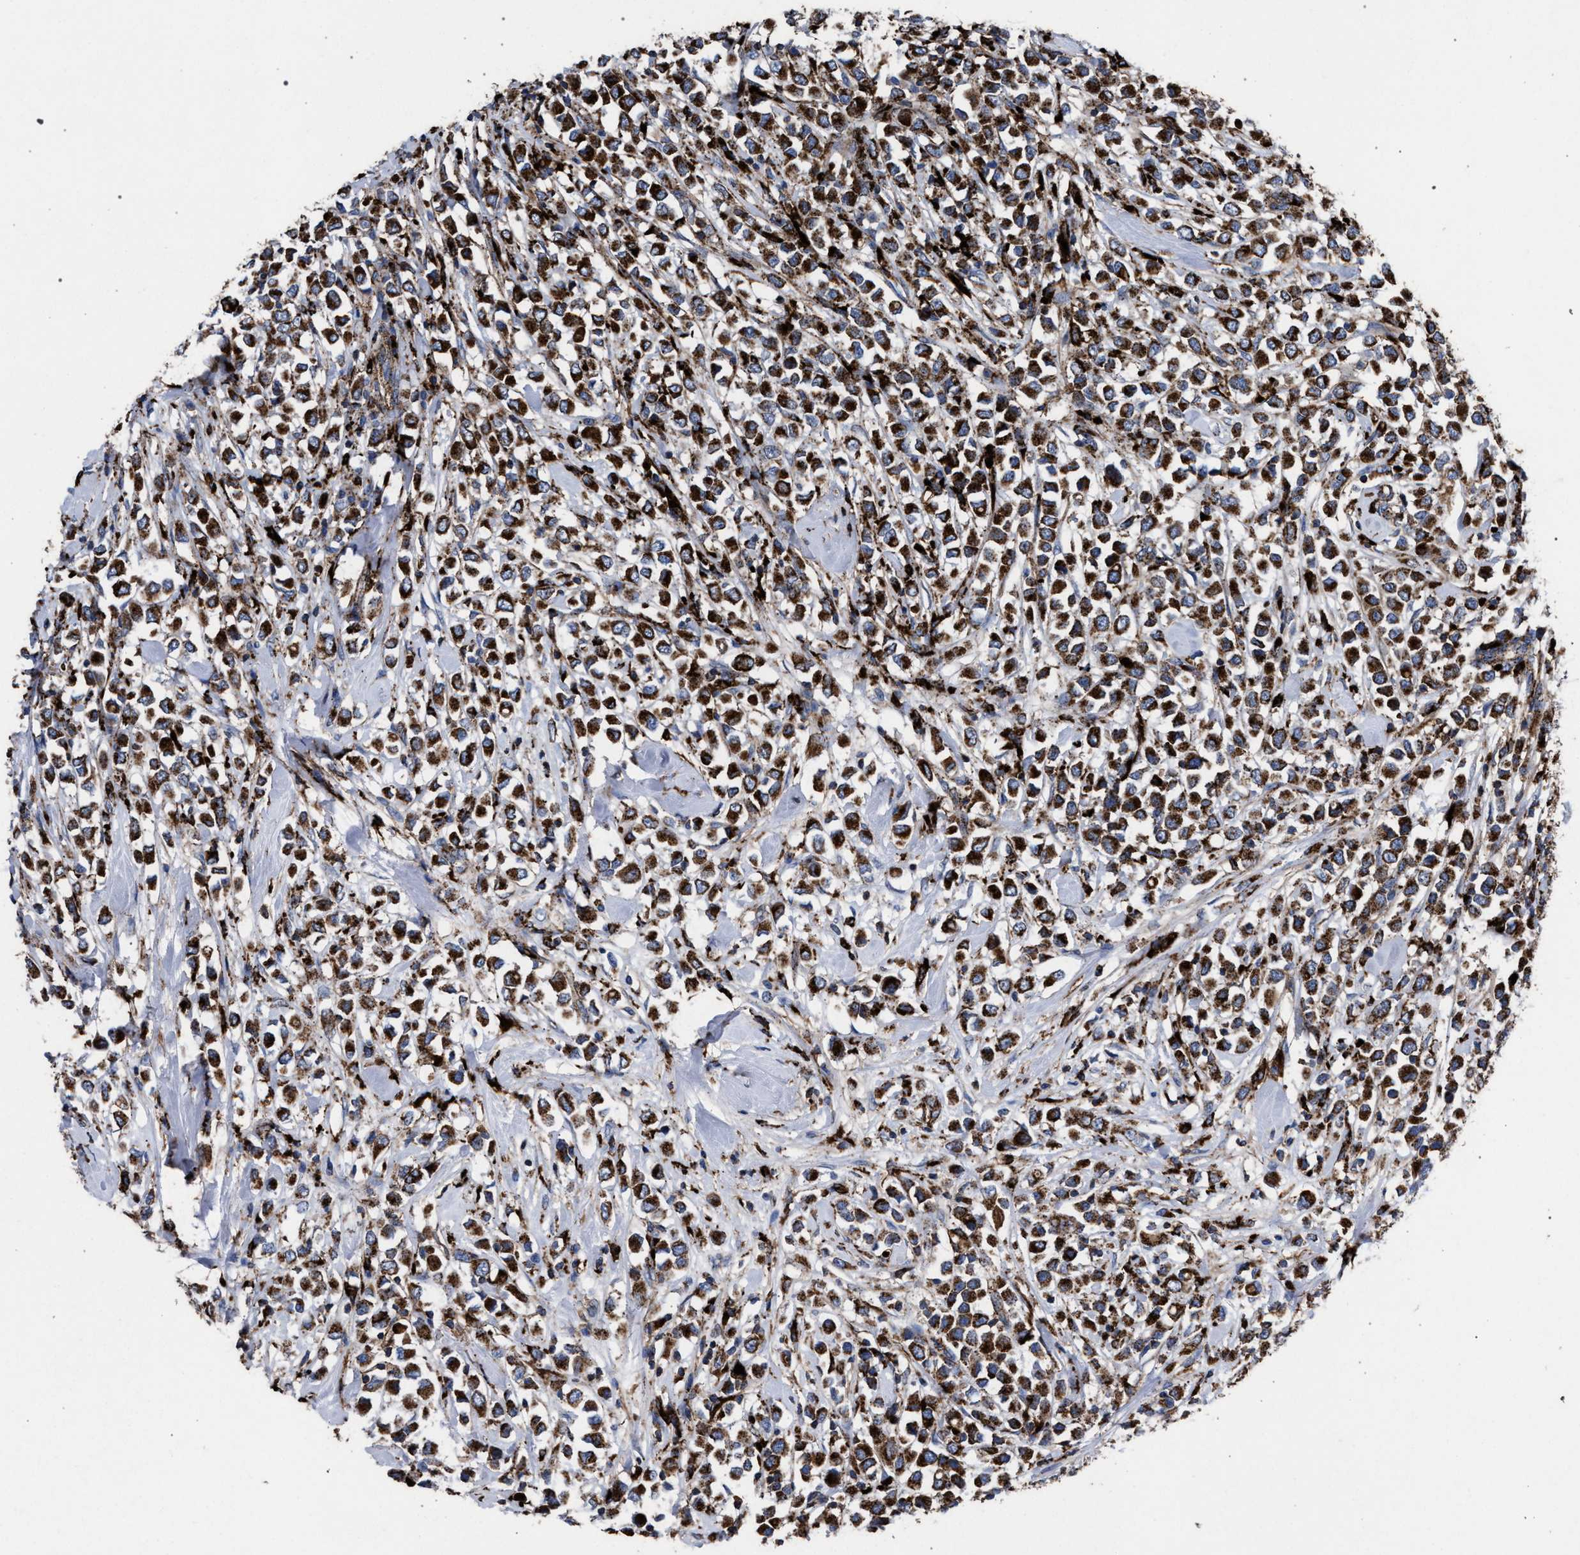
{"staining": {"intensity": "strong", "quantity": ">75%", "location": "cytoplasmic/membranous"}, "tissue": "breast cancer", "cell_type": "Tumor cells", "image_type": "cancer", "snomed": [{"axis": "morphology", "description": "Duct carcinoma"}, {"axis": "topography", "description": "Breast"}], "caption": "High-magnification brightfield microscopy of breast cancer stained with DAB (brown) and counterstained with hematoxylin (blue). tumor cells exhibit strong cytoplasmic/membranous staining is present in about>75% of cells.", "gene": "PPT1", "patient": {"sex": "female", "age": 61}}